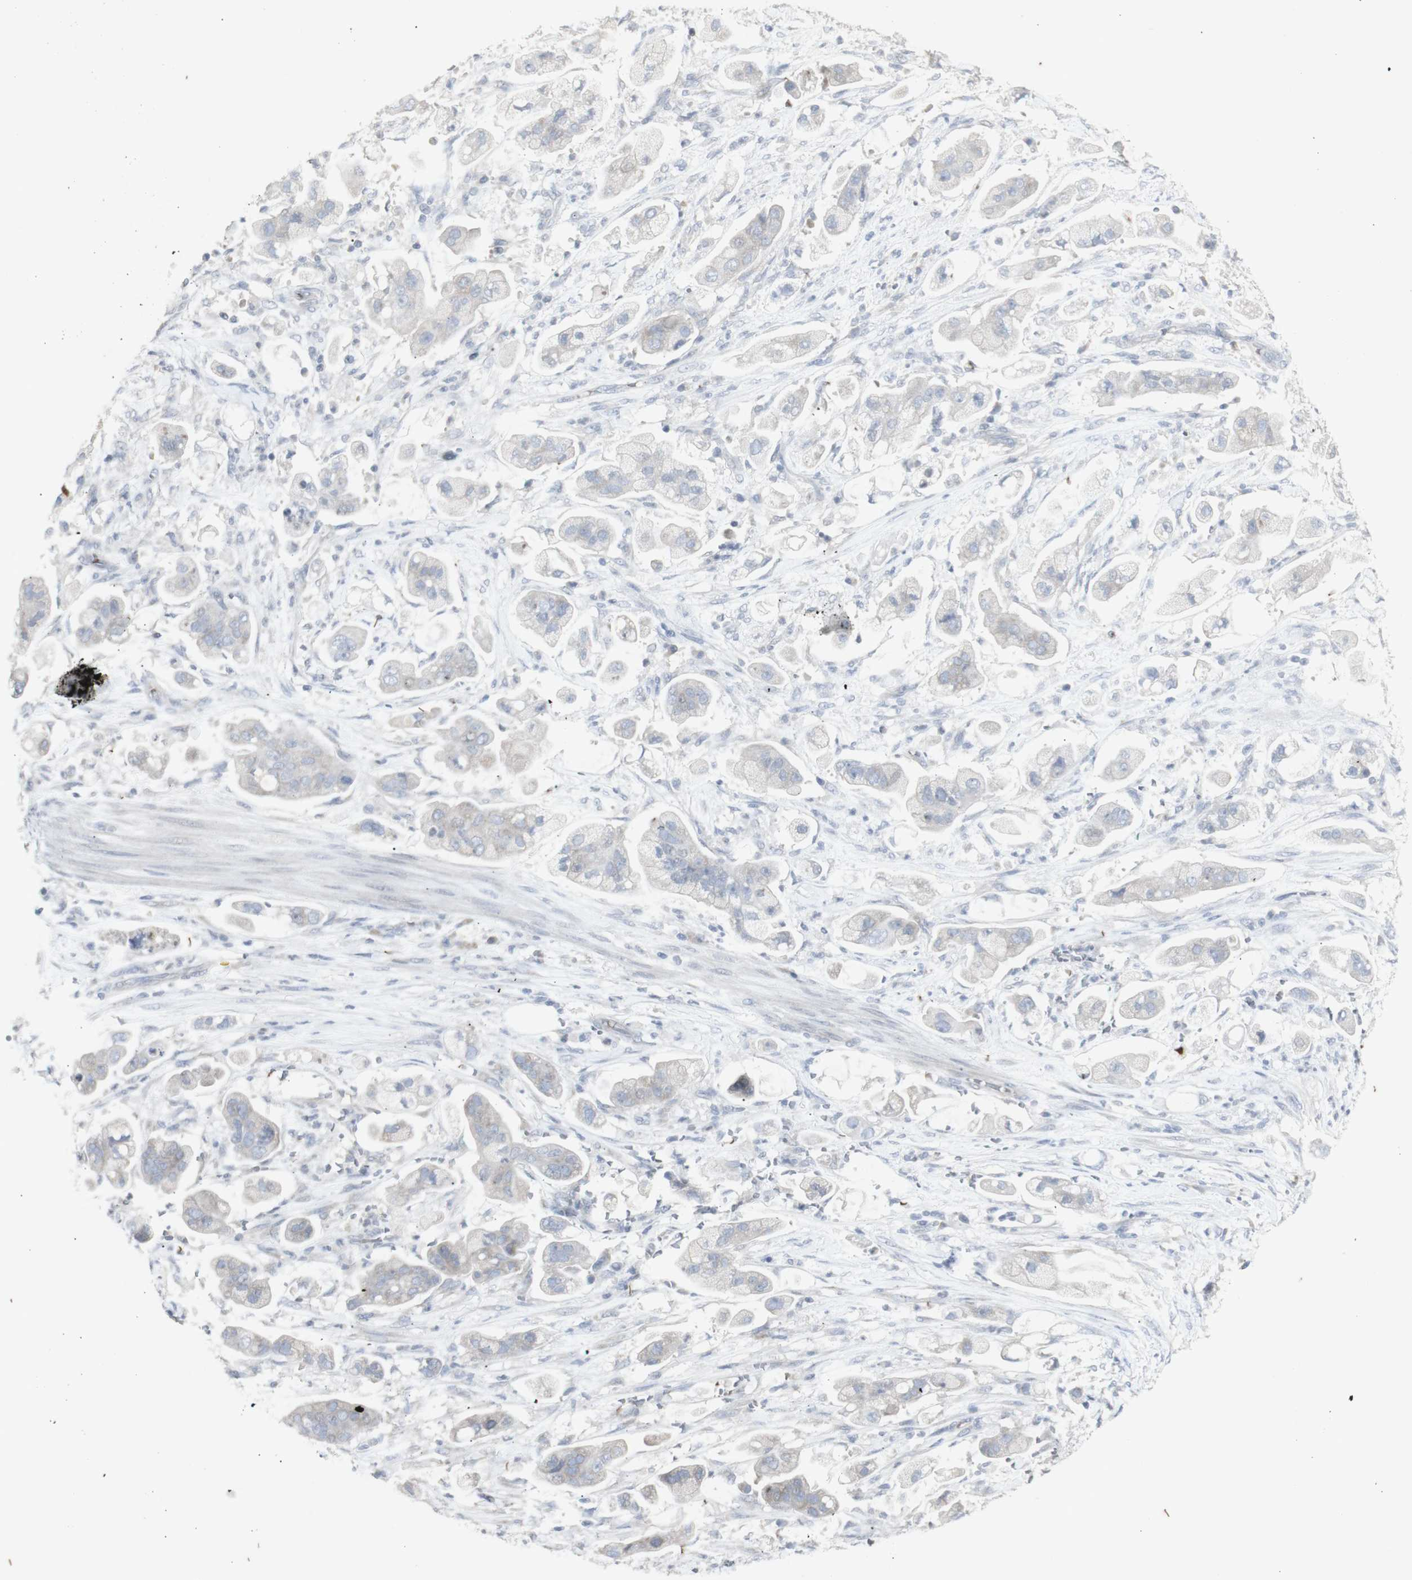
{"staining": {"intensity": "negative", "quantity": "none", "location": "none"}, "tissue": "stomach cancer", "cell_type": "Tumor cells", "image_type": "cancer", "snomed": [{"axis": "morphology", "description": "Adenocarcinoma, NOS"}, {"axis": "topography", "description": "Stomach"}], "caption": "There is no significant positivity in tumor cells of stomach cancer (adenocarcinoma).", "gene": "INS", "patient": {"sex": "male", "age": 62}}